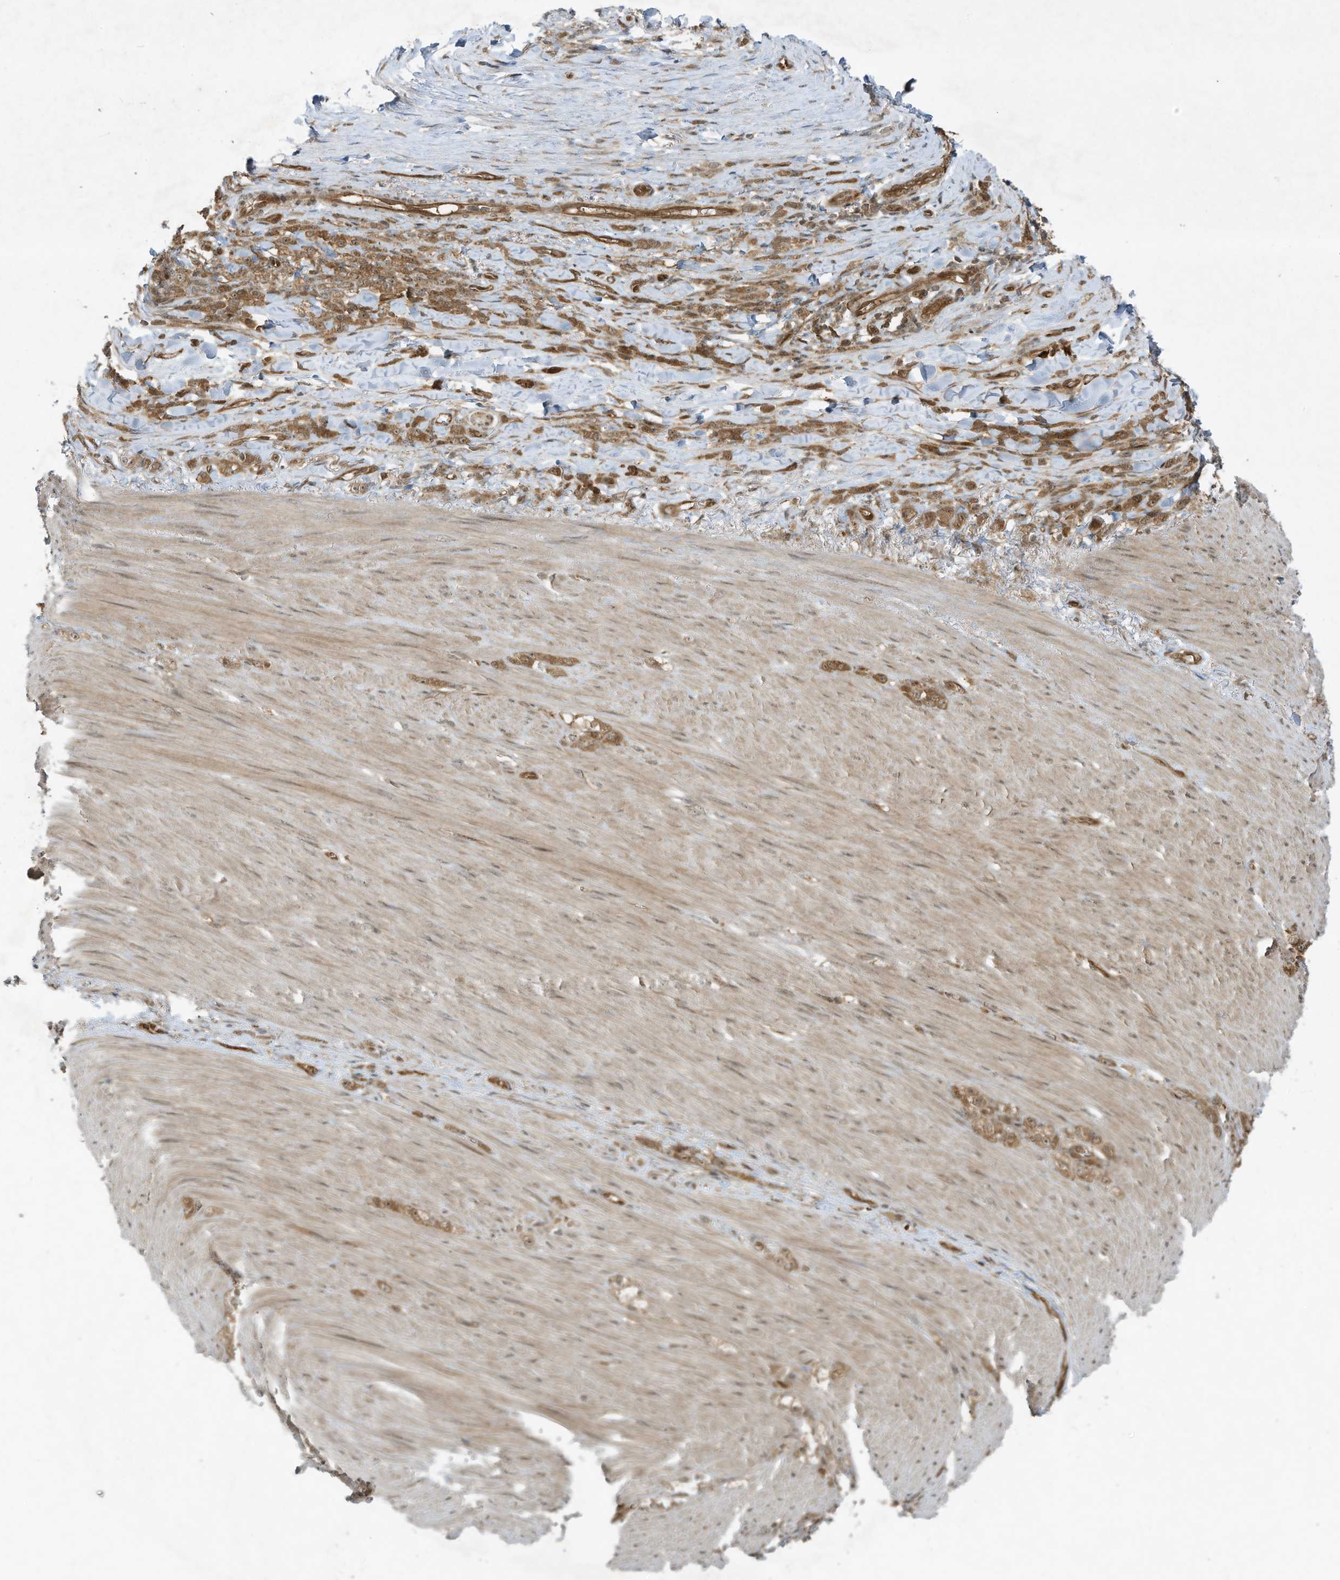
{"staining": {"intensity": "moderate", "quantity": ">75%", "location": "cytoplasmic/membranous,nuclear"}, "tissue": "stomach cancer", "cell_type": "Tumor cells", "image_type": "cancer", "snomed": [{"axis": "morphology", "description": "Normal tissue, NOS"}, {"axis": "morphology", "description": "Adenocarcinoma, NOS"}, {"axis": "topography", "description": "Stomach"}], "caption": "Protein expression analysis of stomach cancer (adenocarcinoma) shows moderate cytoplasmic/membranous and nuclear staining in approximately >75% of tumor cells.", "gene": "CERT1", "patient": {"sex": "male", "age": 82}}